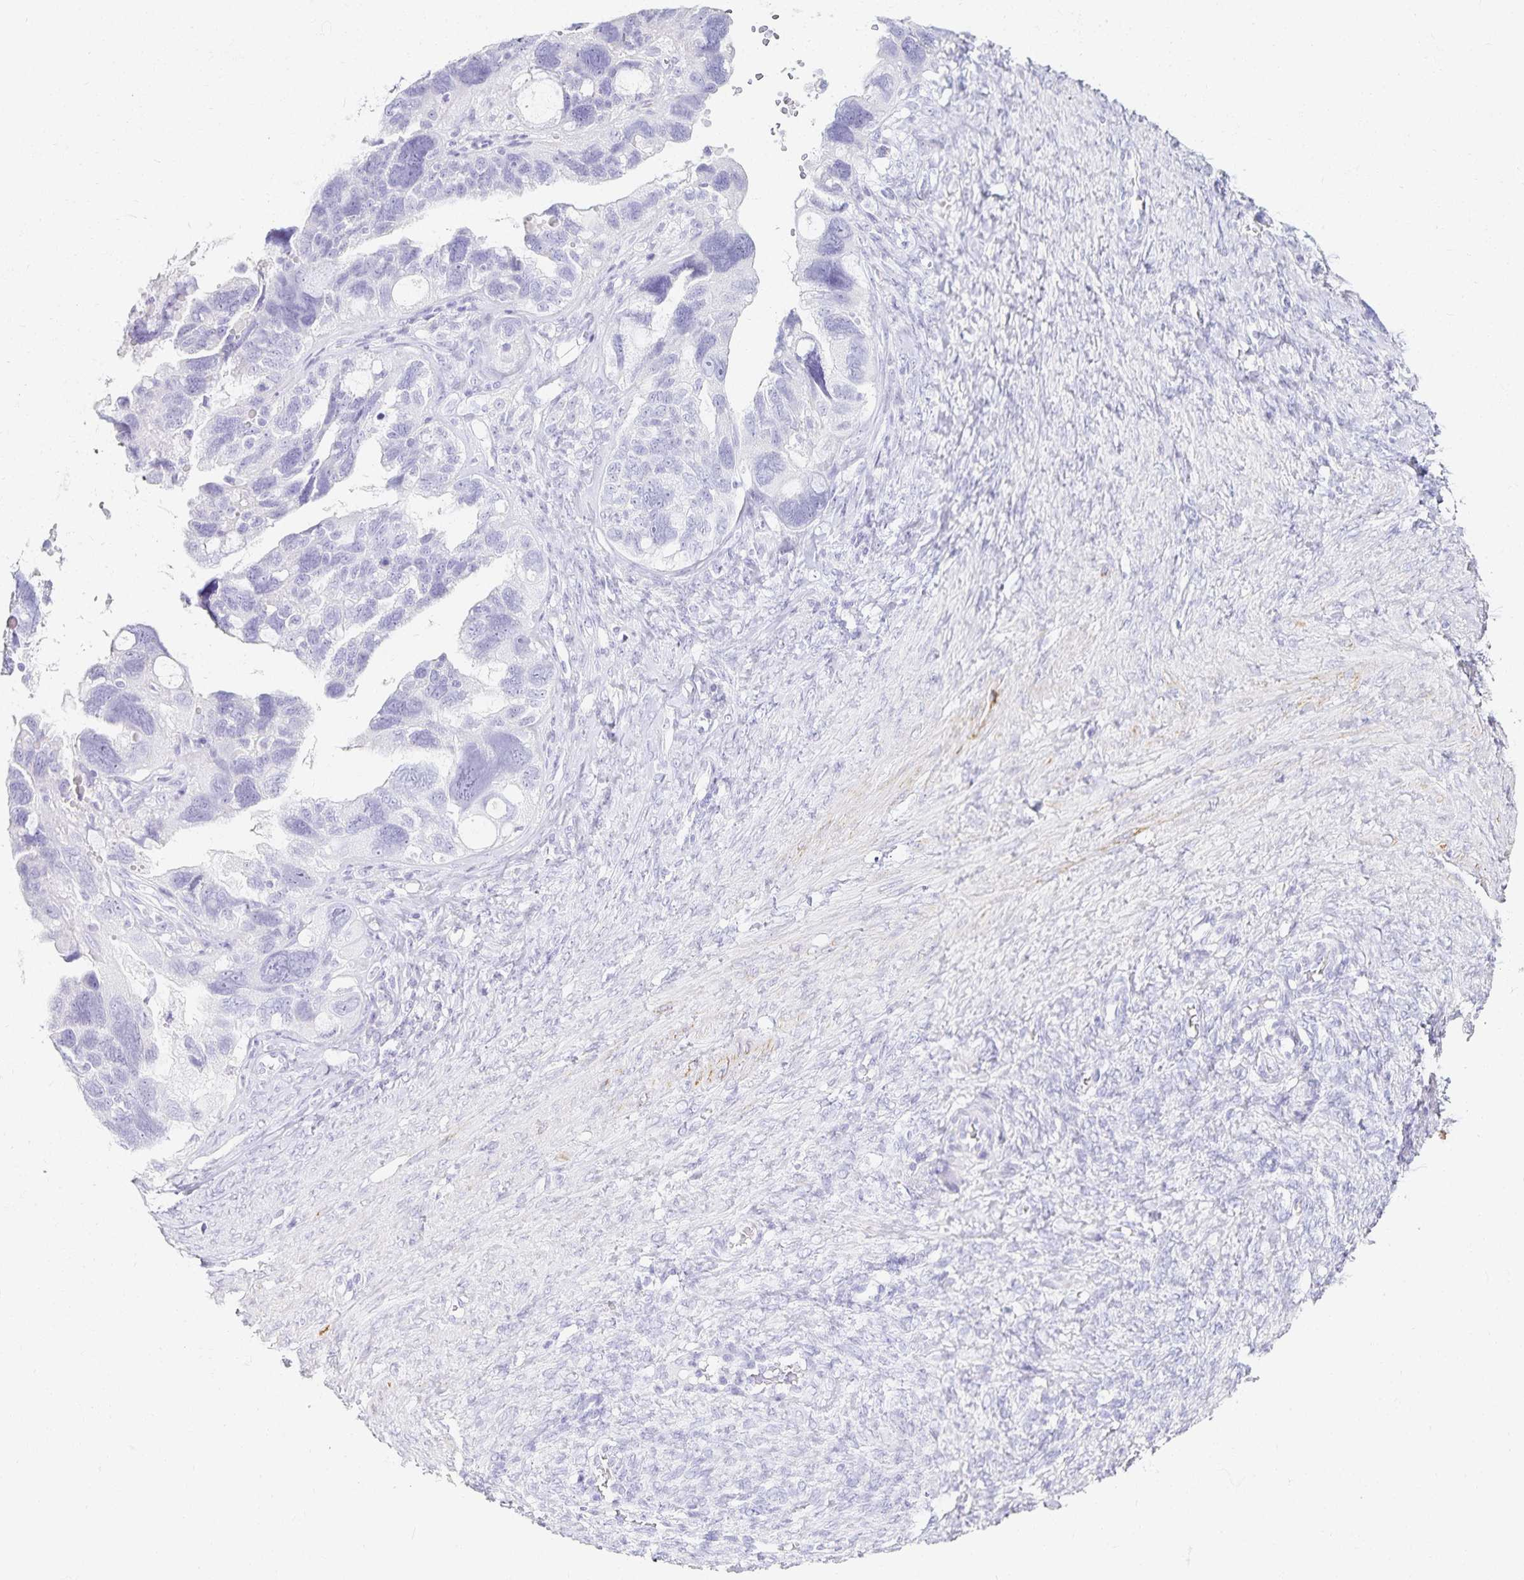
{"staining": {"intensity": "negative", "quantity": "none", "location": "none"}, "tissue": "ovarian cancer", "cell_type": "Tumor cells", "image_type": "cancer", "snomed": [{"axis": "morphology", "description": "Cystadenocarcinoma, serous, NOS"}, {"axis": "topography", "description": "Ovary"}], "caption": "Immunohistochemical staining of human ovarian cancer demonstrates no significant staining in tumor cells.", "gene": "GP2", "patient": {"sex": "female", "age": 60}}